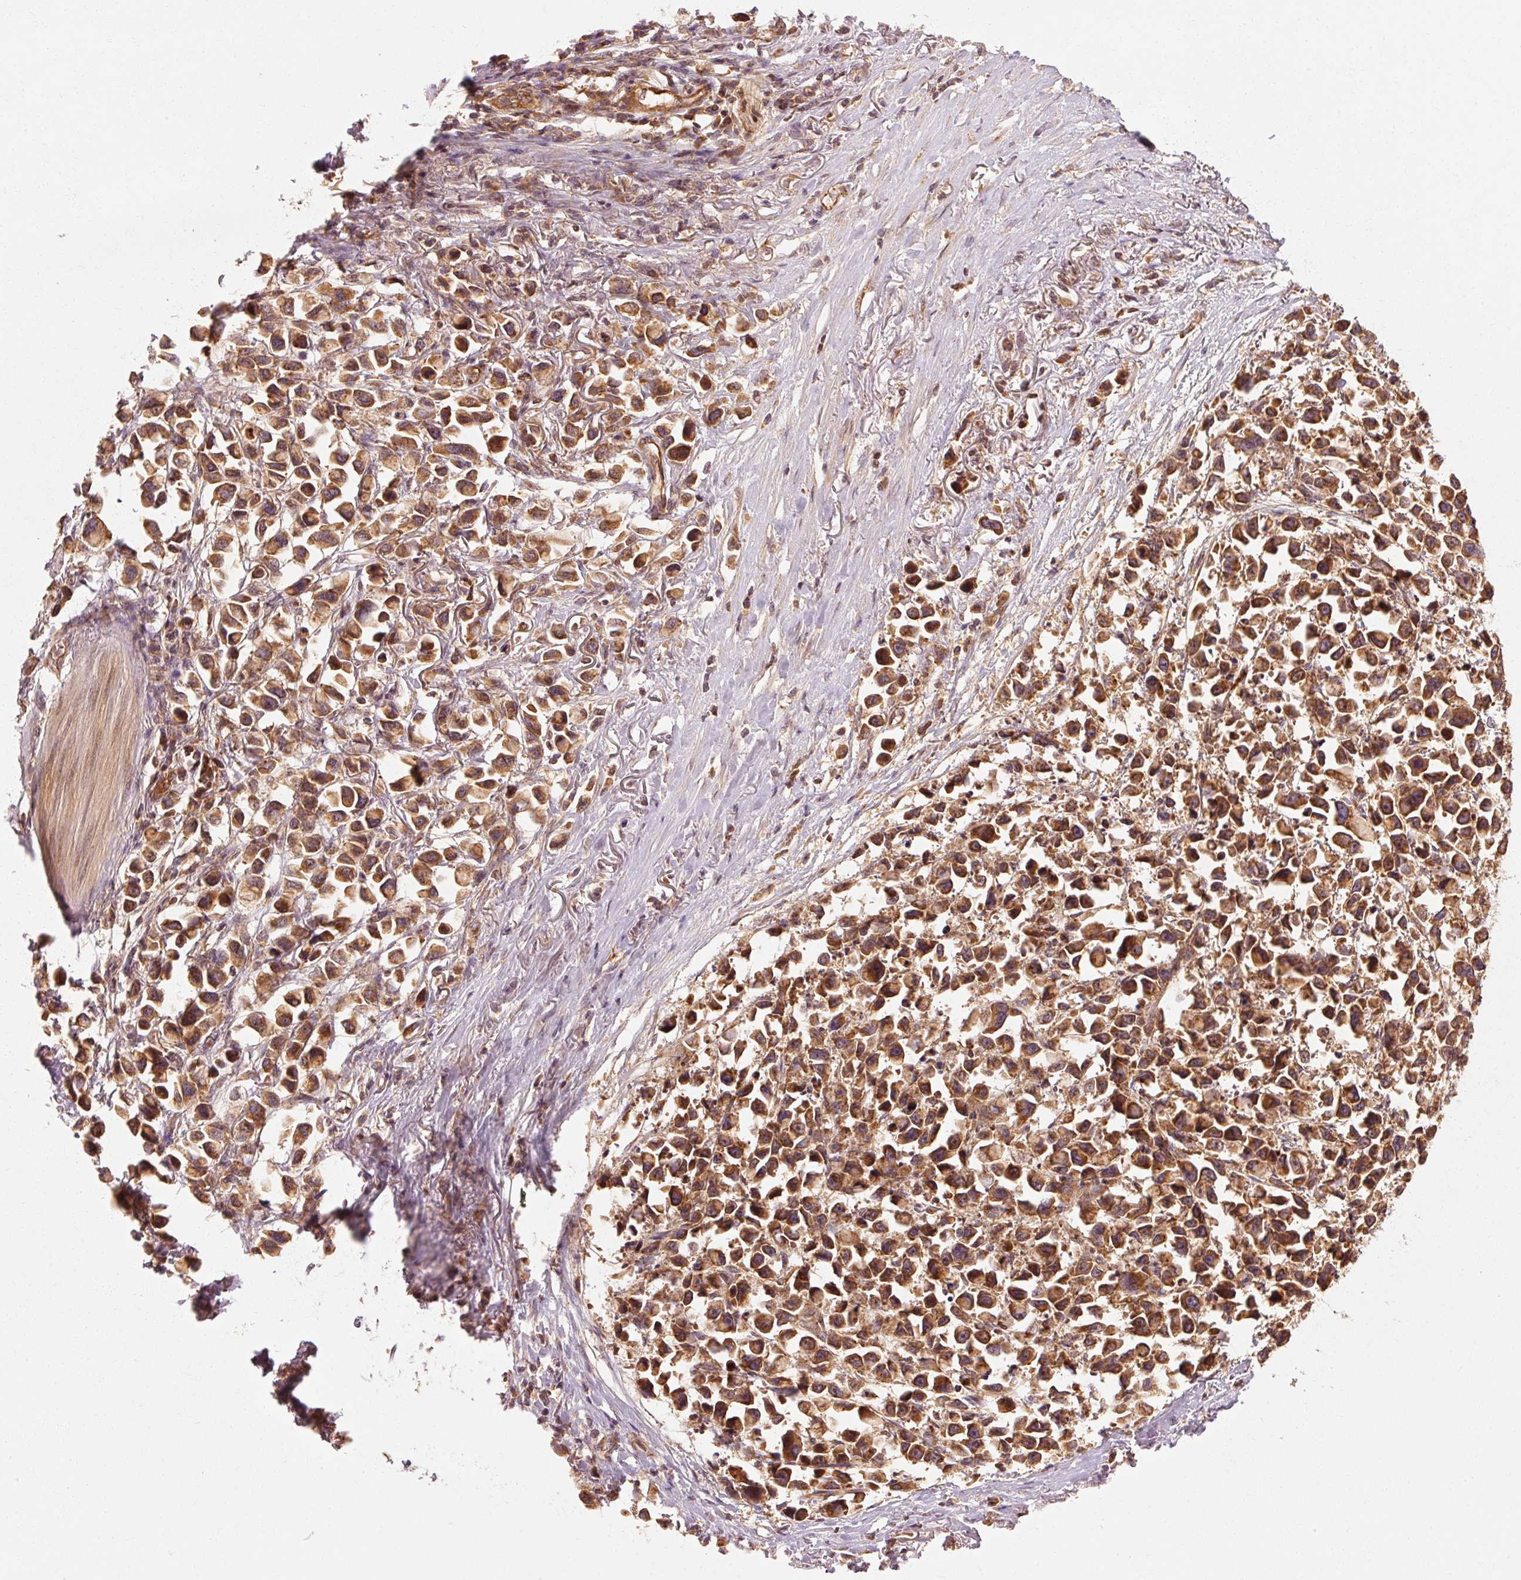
{"staining": {"intensity": "moderate", "quantity": ">75%", "location": "cytoplasmic/membranous"}, "tissue": "stomach cancer", "cell_type": "Tumor cells", "image_type": "cancer", "snomed": [{"axis": "morphology", "description": "Adenocarcinoma, NOS"}, {"axis": "topography", "description": "Stomach"}], "caption": "IHC of human stomach adenocarcinoma displays medium levels of moderate cytoplasmic/membranous expression in about >75% of tumor cells.", "gene": "CTNNA1", "patient": {"sex": "female", "age": 81}}